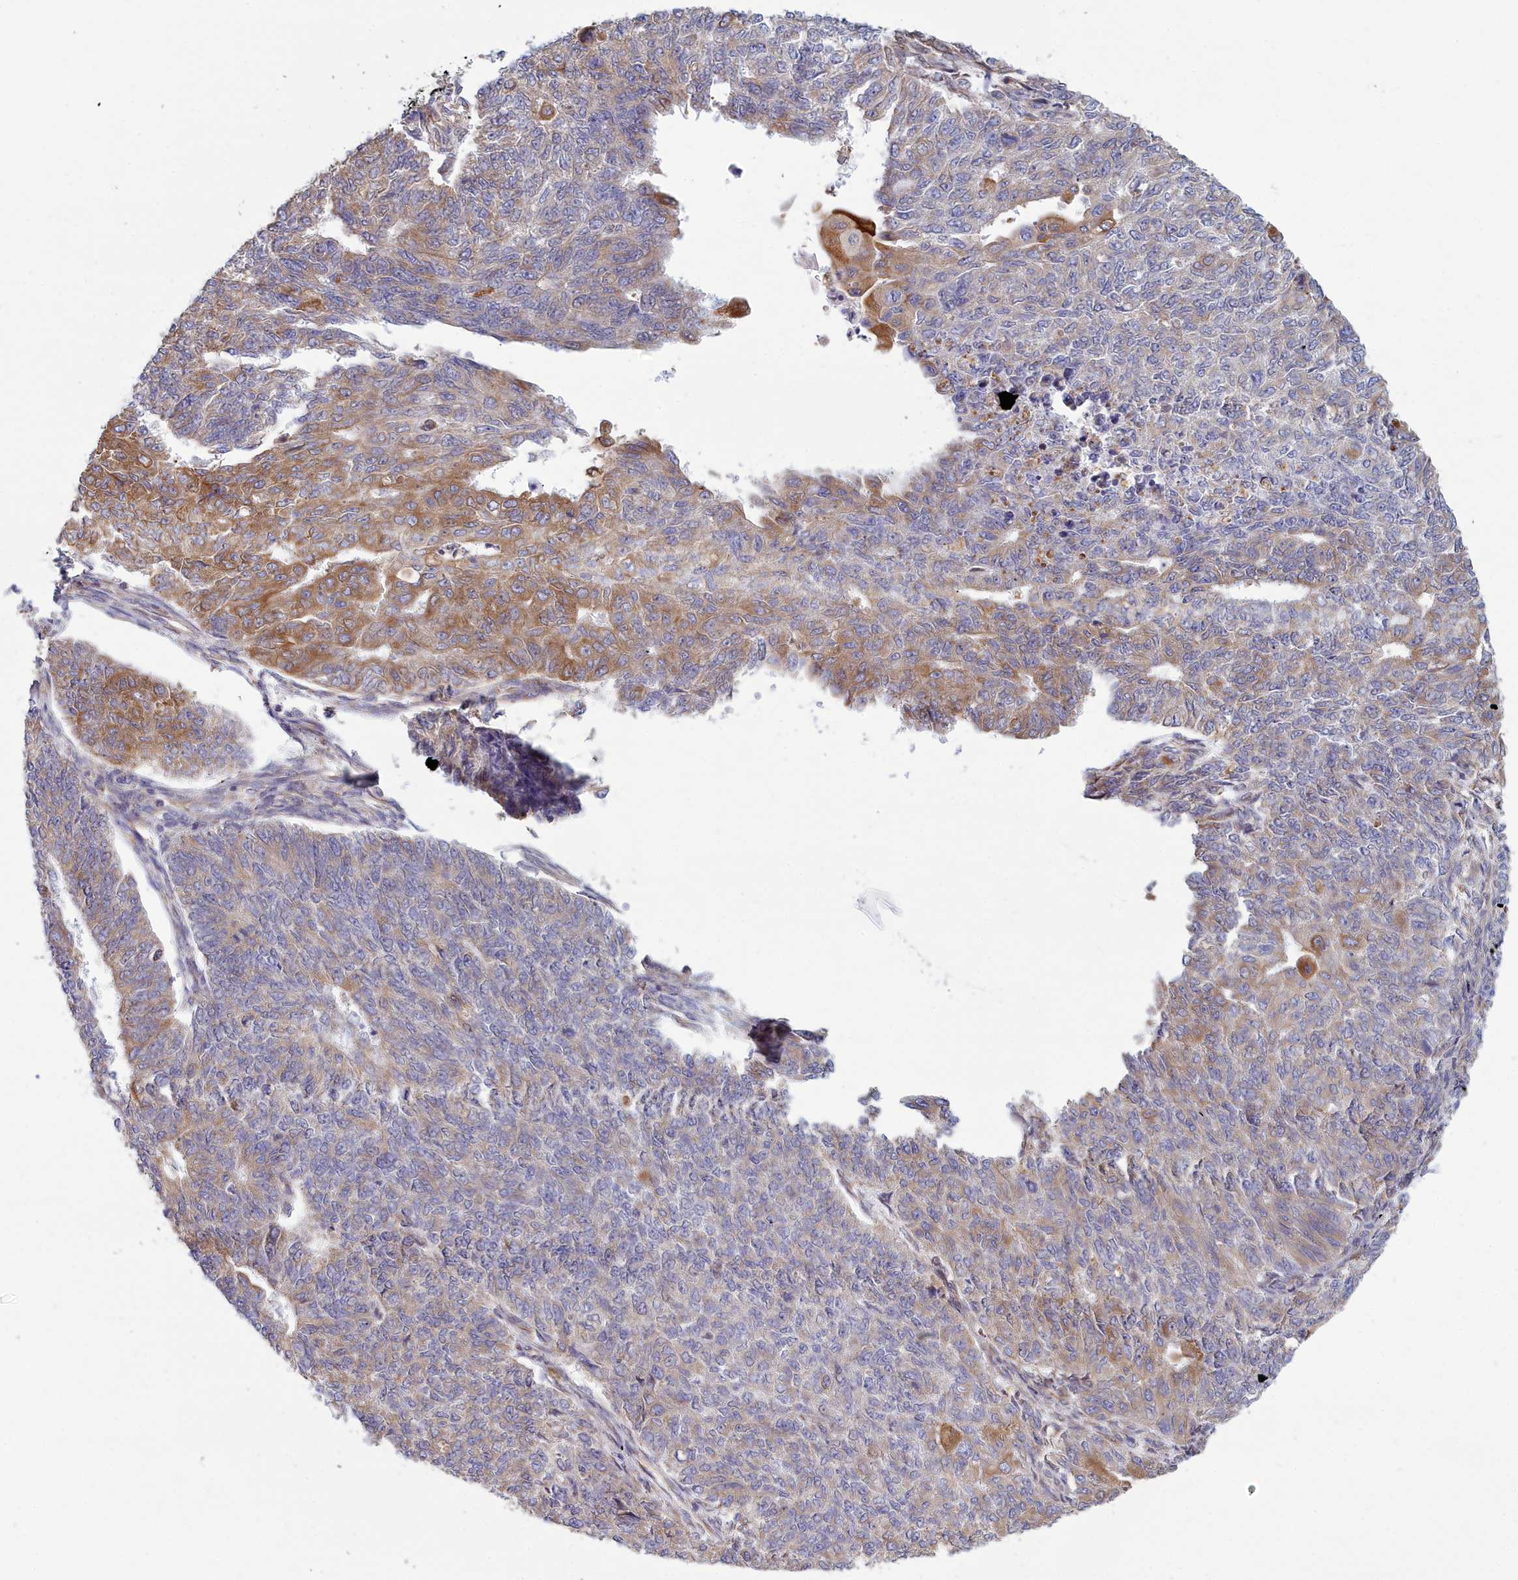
{"staining": {"intensity": "moderate", "quantity": "<25%", "location": "cytoplasmic/membranous"}, "tissue": "endometrial cancer", "cell_type": "Tumor cells", "image_type": "cancer", "snomed": [{"axis": "morphology", "description": "Adenocarcinoma, NOS"}, {"axis": "topography", "description": "Endometrium"}], "caption": "Immunohistochemical staining of endometrial cancer demonstrates low levels of moderate cytoplasmic/membranous protein expression in about <25% of tumor cells.", "gene": "HM13", "patient": {"sex": "female", "age": 32}}